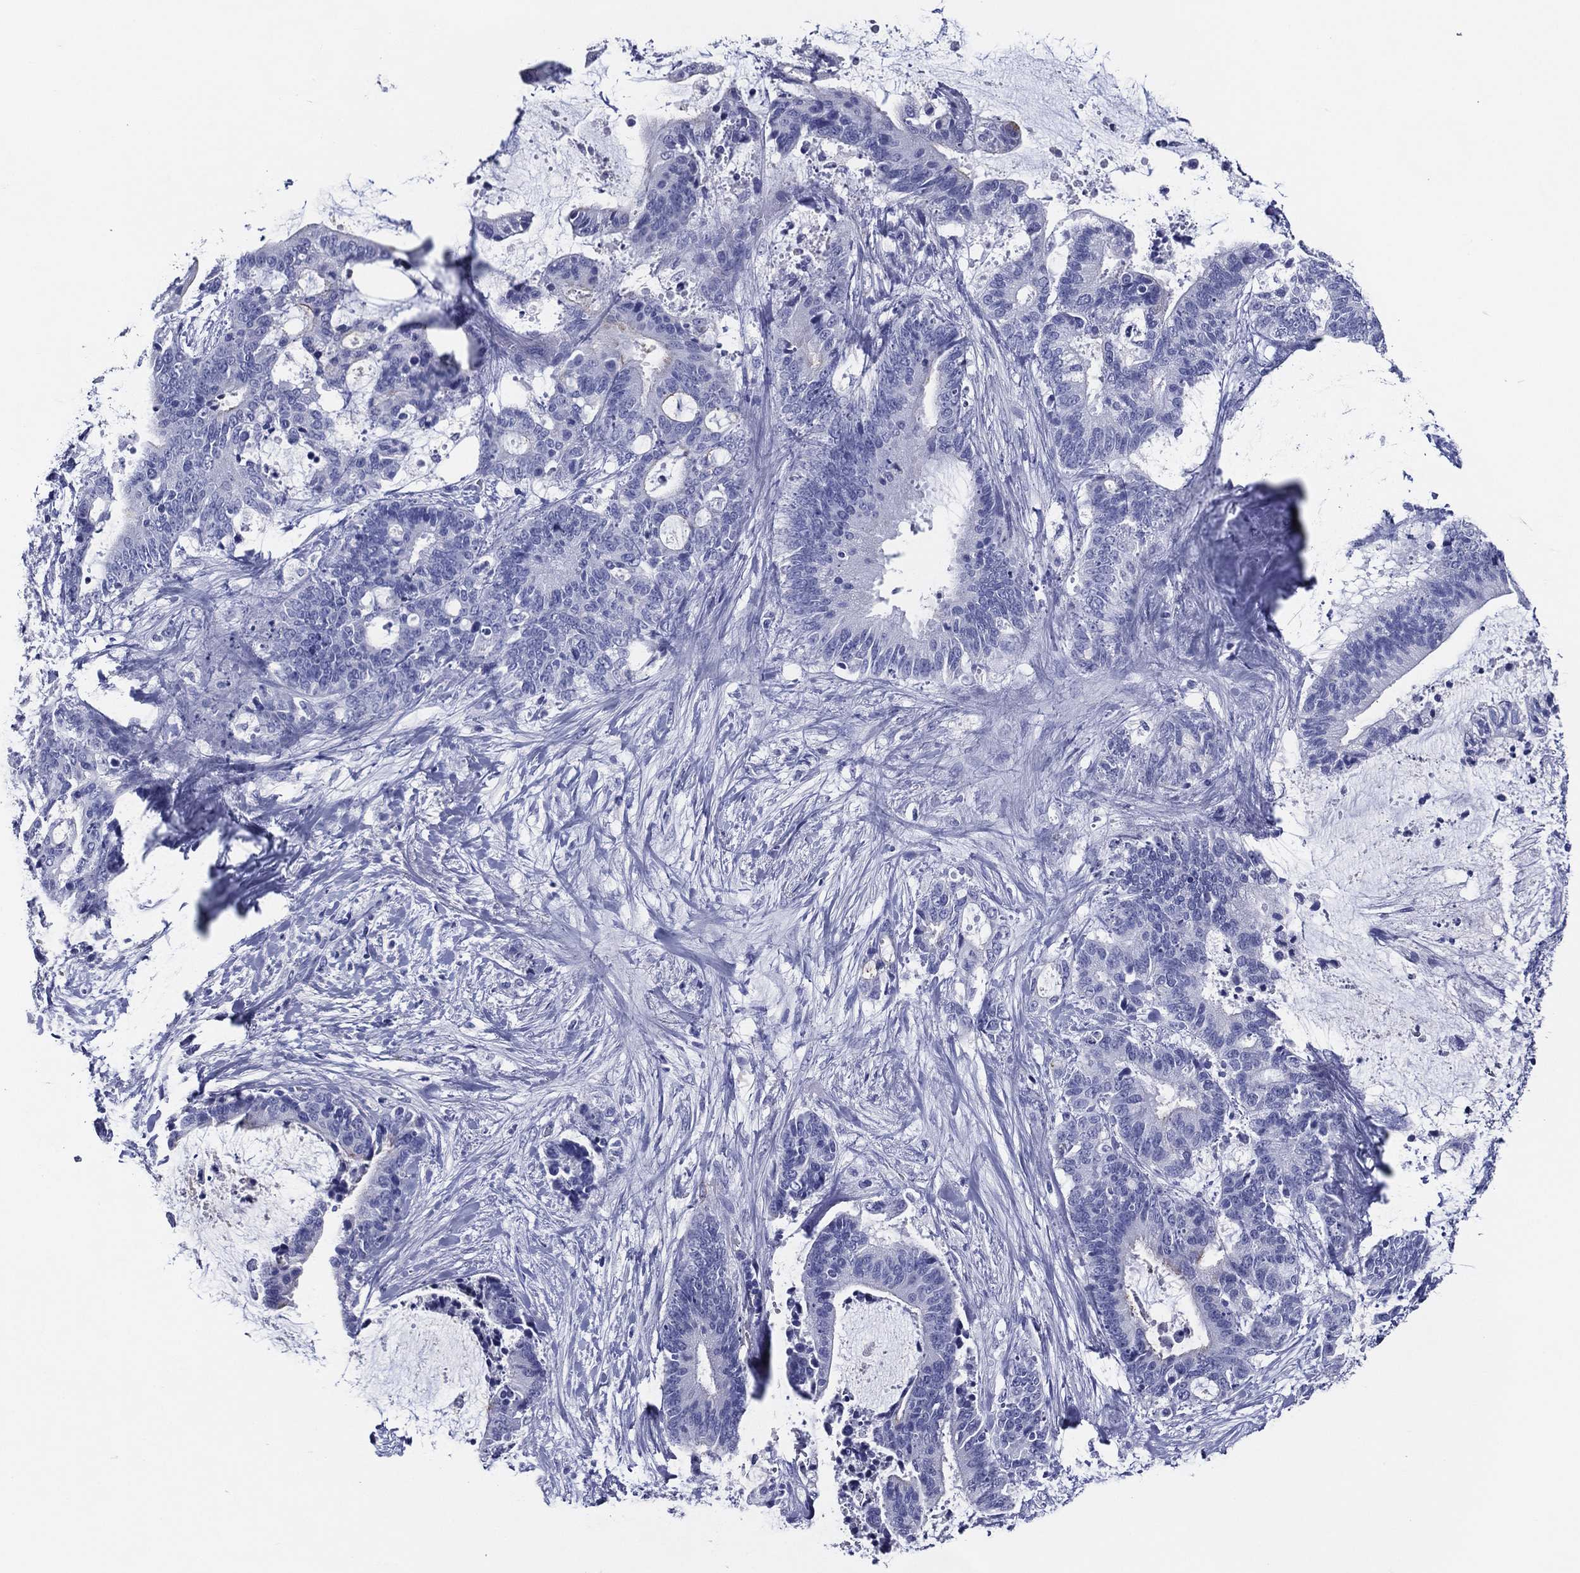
{"staining": {"intensity": "negative", "quantity": "none", "location": "none"}, "tissue": "liver cancer", "cell_type": "Tumor cells", "image_type": "cancer", "snomed": [{"axis": "morphology", "description": "Cholangiocarcinoma"}, {"axis": "topography", "description": "Liver"}], "caption": "Tumor cells show no significant protein expression in liver cancer (cholangiocarcinoma). (IHC, brightfield microscopy, high magnification).", "gene": "ACE2", "patient": {"sex": "female", "age": 73}}